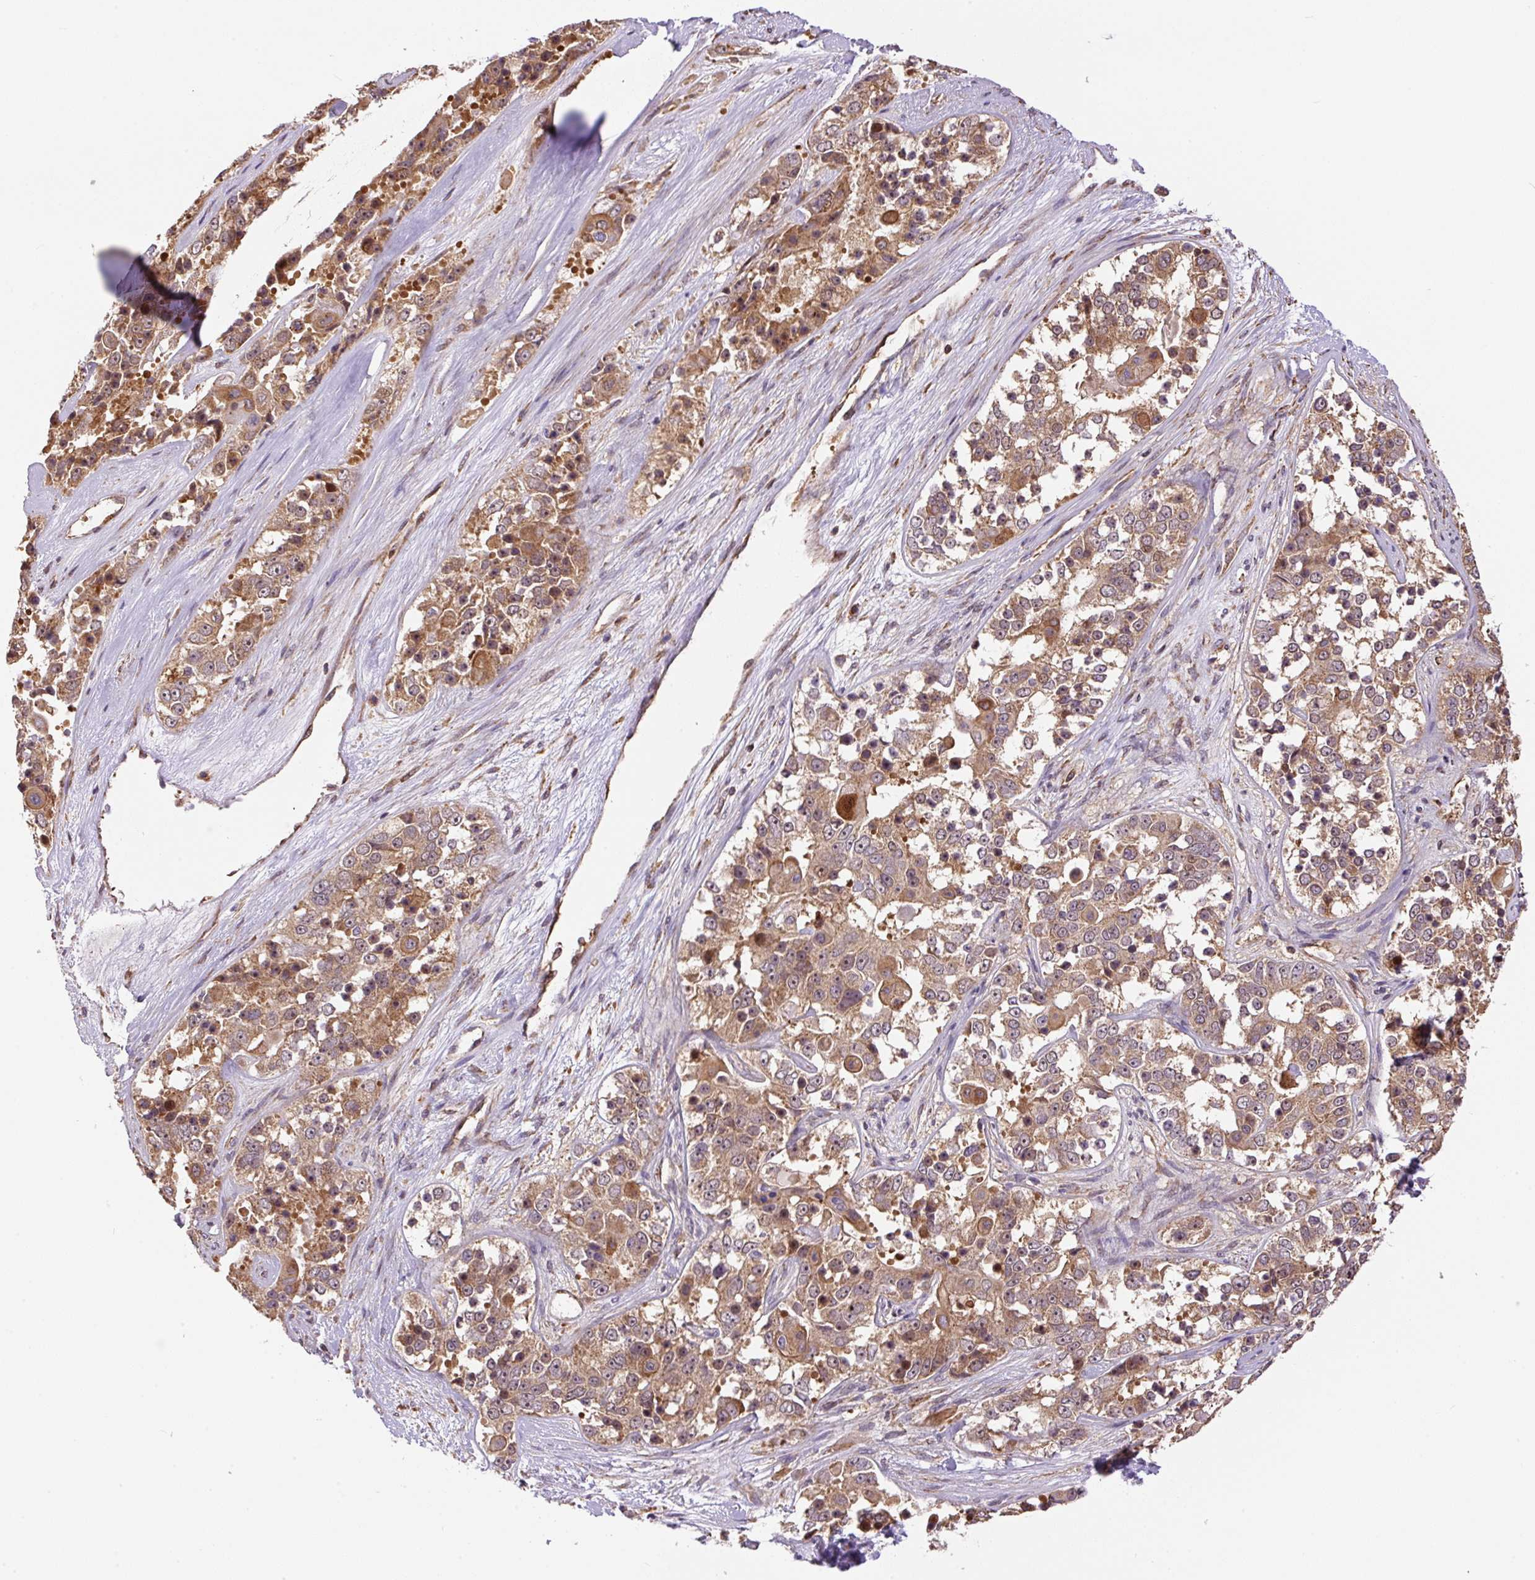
{"staining": {"intensity": "moderate", "quantity": ">75%", "location": "cytoplasmic/membranous"}, "tissue": "ovarian cancer", "cell_type": "Tumor cells", "image_type": "cancer", "snomed": [{"axis": "morphology", "description": "Carcinoma, endometroid"}, {"axis": "topography", "description": "Ovary"}], "caption": "The histopathology image demonstrates immunohistochemical staining of ovarian cancer. There is moderate cytoplasmic/membranous staining is seen in about >75% of tumor cells.", "gene": "PPME1", "patient": {"sex": "female", "age": 51}}